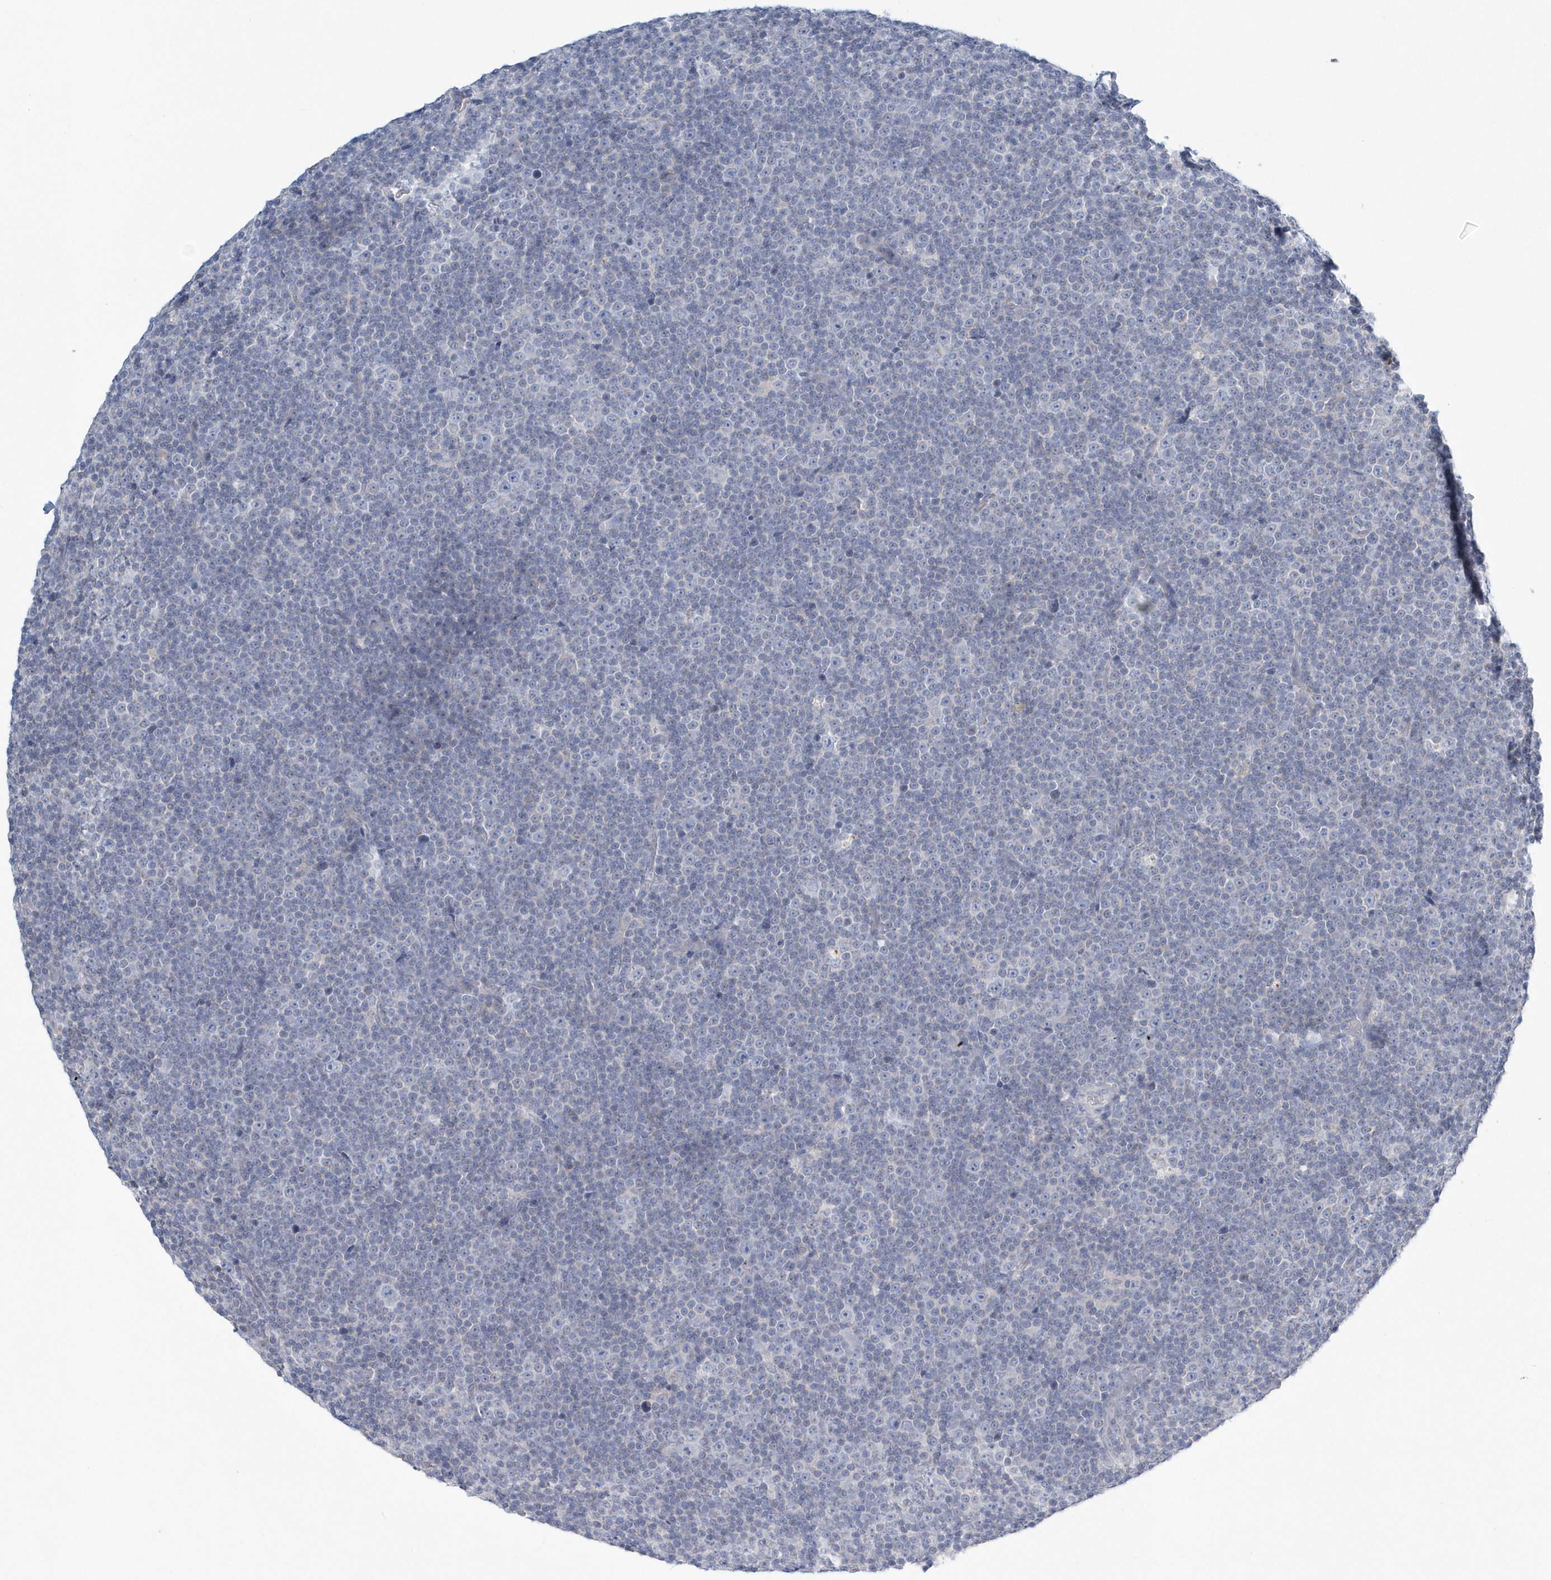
{"staining": {"intensity": "negative", "quantity": "none", "location": "none"}, "tissue": "lymphoma", "cell_type": "Tumor cells", "image_type": "cancer", "snomed": [{"axis": "morphology", "description": "Malignant lymphoma, non-Hodgkin's type, Low grade"}, {"axis": "topography", "description": "Lymph node"}], "caption": "Immunohistochemistry (IHC) micrograph of neoplastic tissue: lymphoma stained with DAB (3,3'-diaminobenzidine) shows no significant protein staining in tumor cells.", "gene": "SPATA18", "patient": {"sex": "female", "age": 67}}